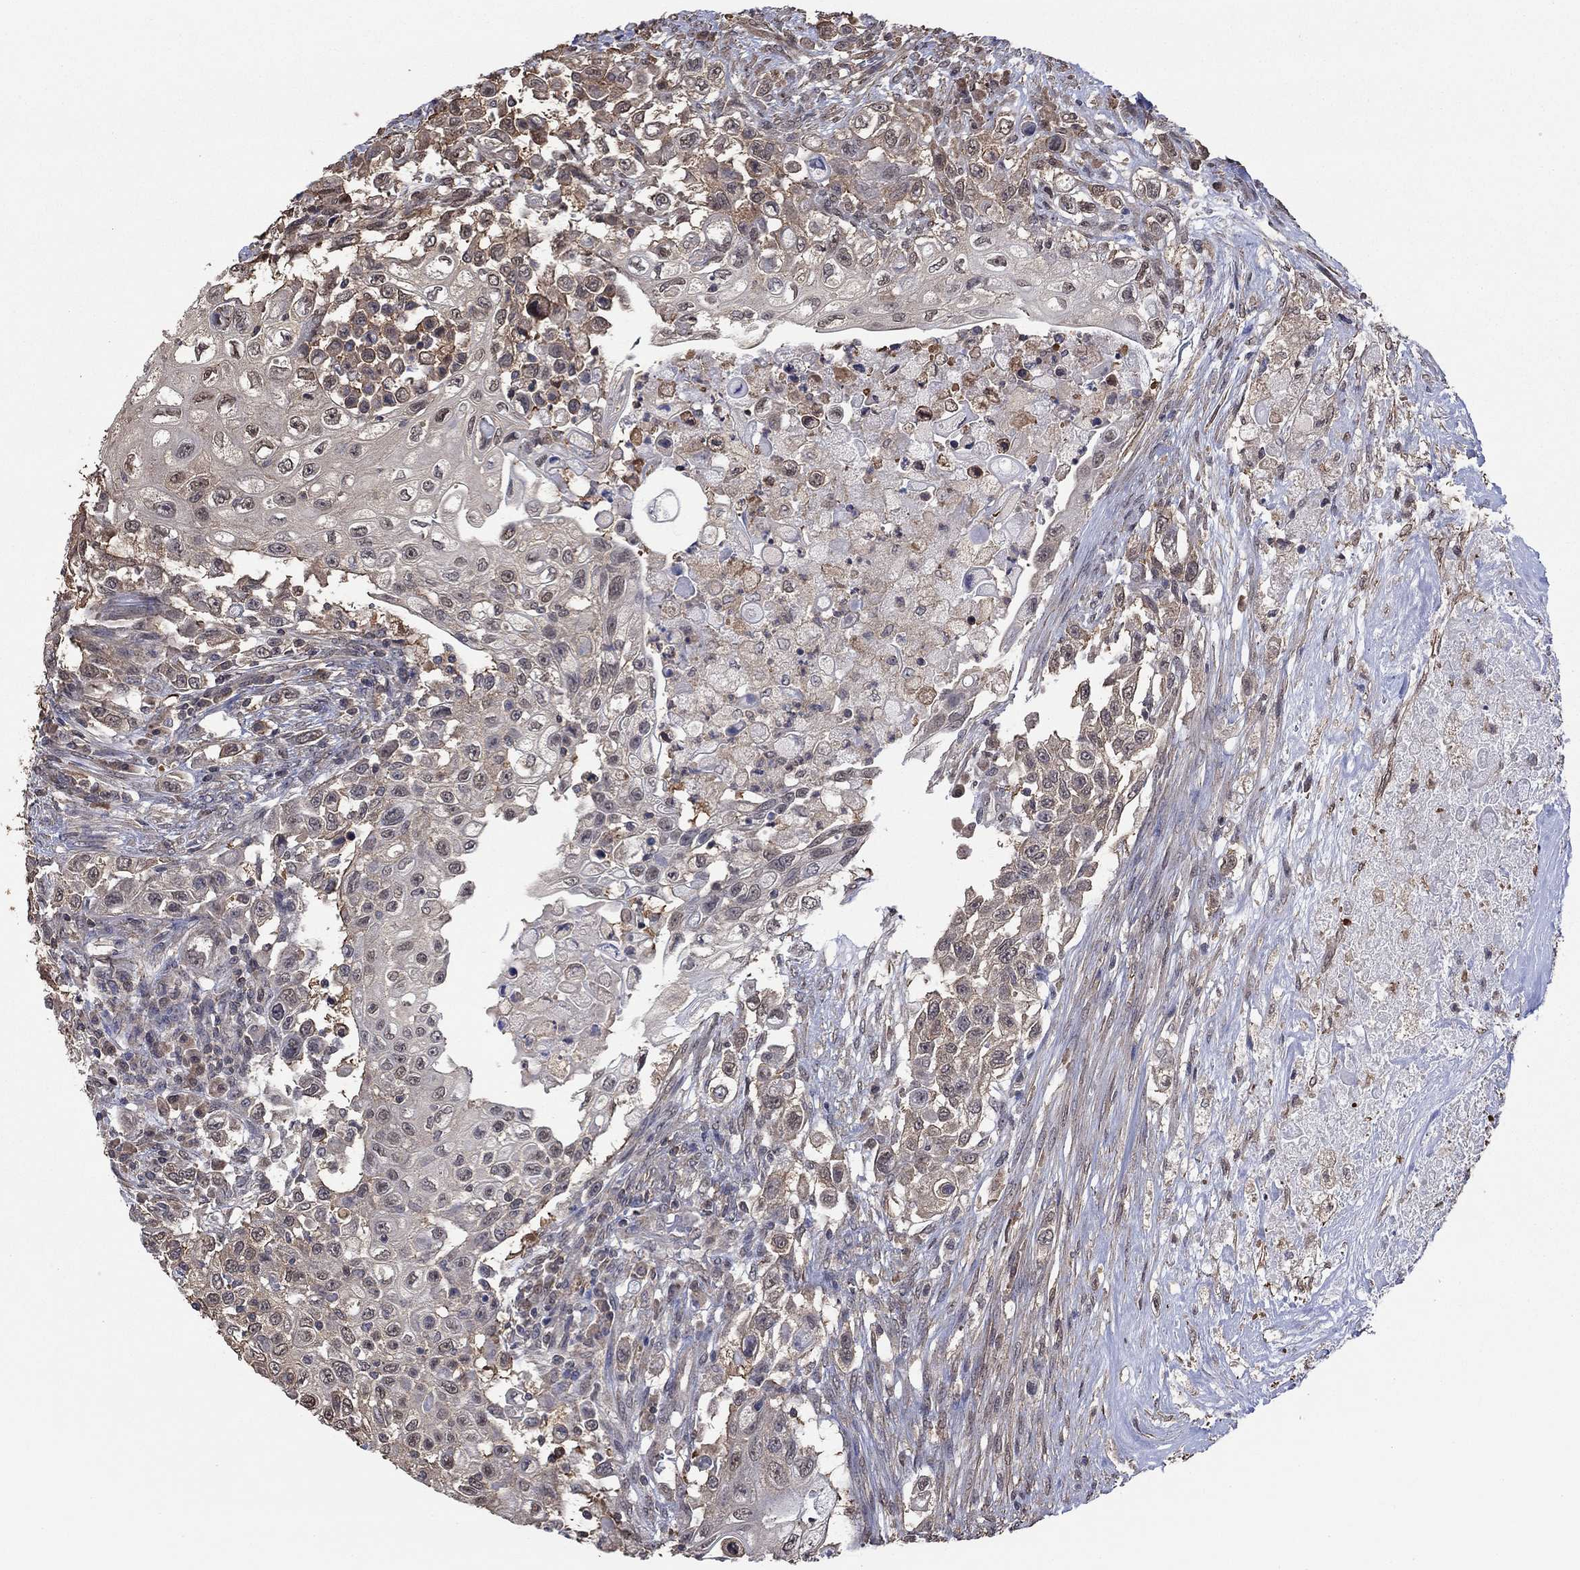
{"staining": {"intensity": "weak", "quantity": "<25%", "location": "cytoplasmic/membranous"}, "tissue": "urothelial cancer", "cell_type": "Tumor cells", "image_type": "cancer", "snomed": [{"axis": "morphology", "description": "Urothelial carcinoma, High grade"}, {"axis": "topography", "description": "Urinary bladder"}], "caption": "DAB immunohistochemical staining of urothelial carcinoma (high-grade) reveals no significant positivity in tumor cells.", "gene": "RNF114", "patient": {"sex": "female", "age": 56}}